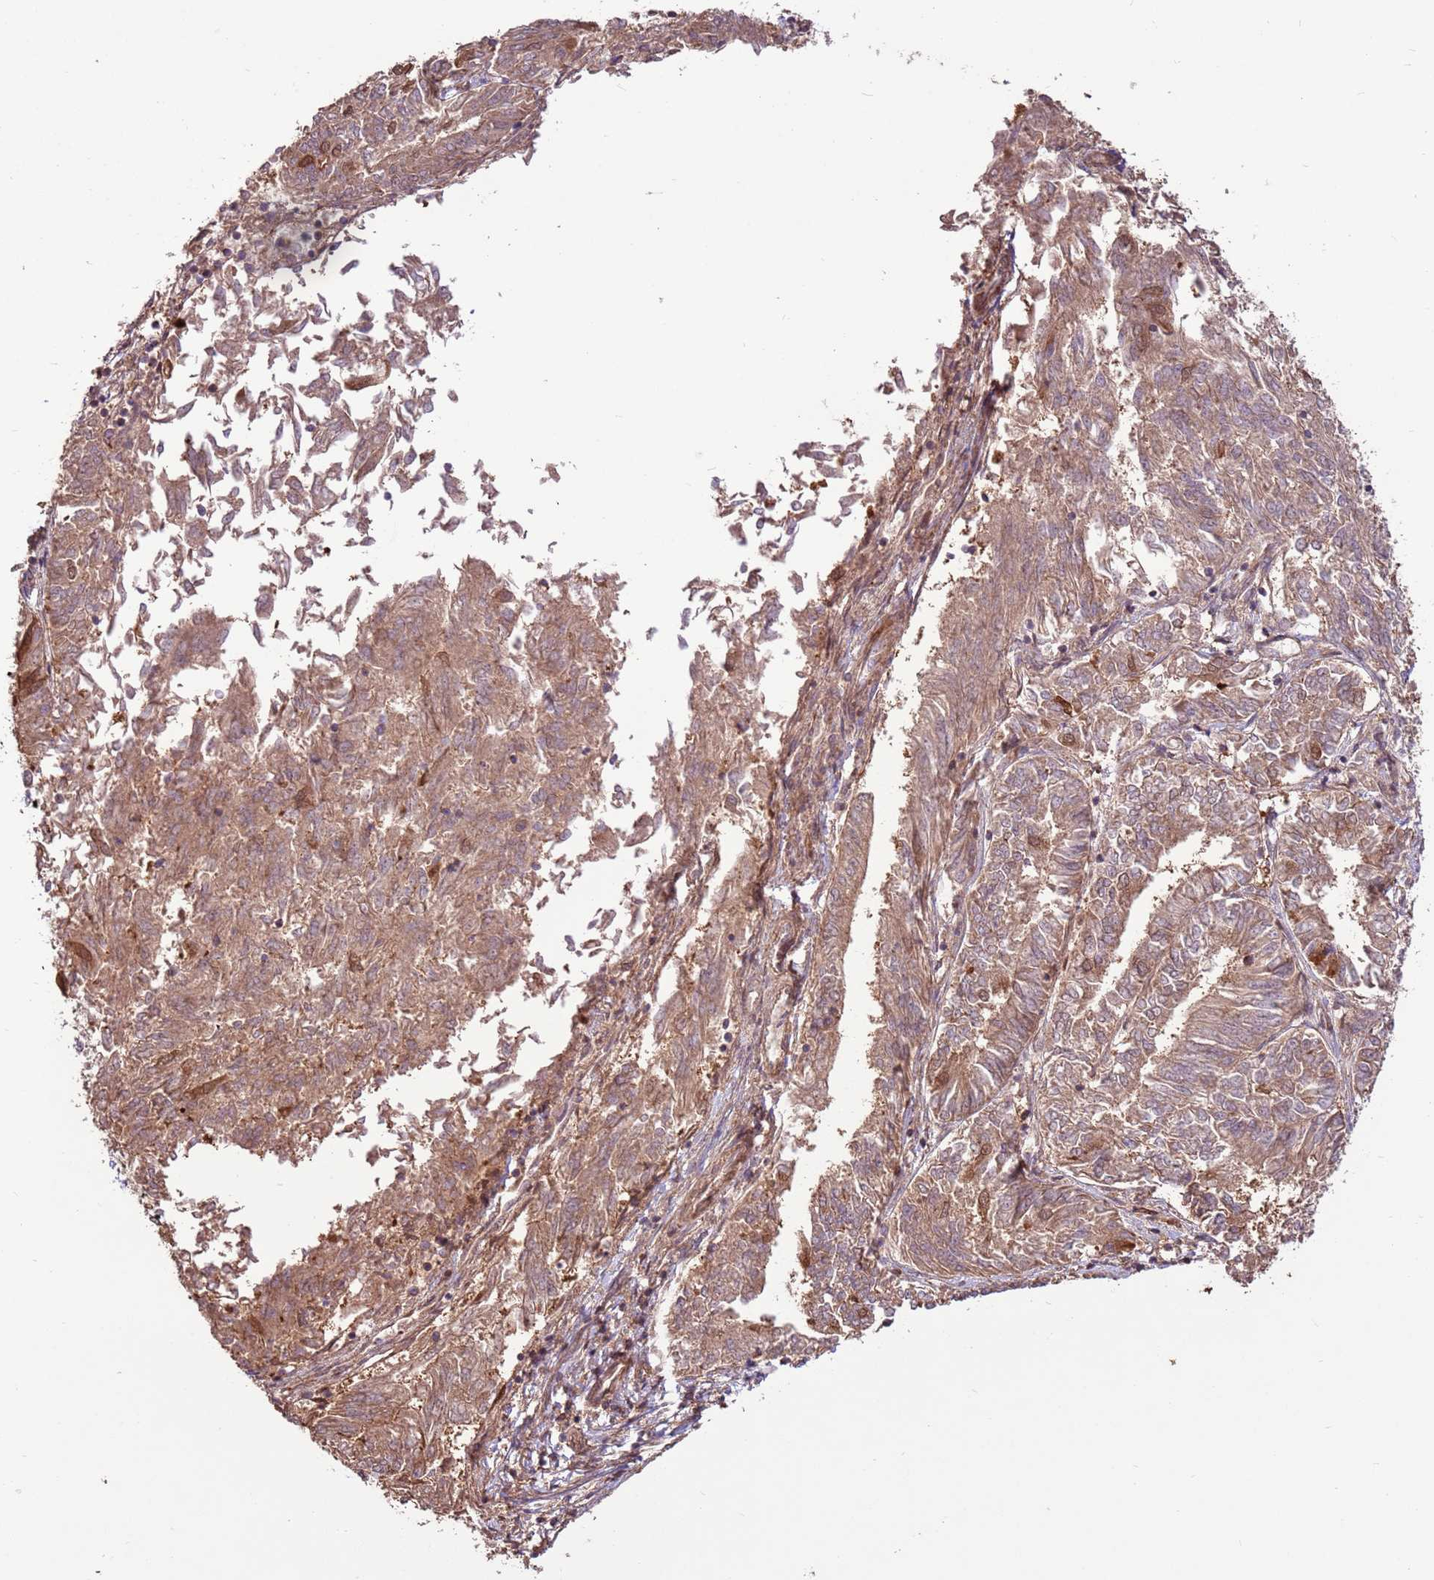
{"staining": {"intensity": "moderate", "quantity": ">75%", "location": "cytoplasmic/membranous"}, "tissue": "endometrial cancer", "cell_type": "Tumor cells", "image_type": "cancer", "snomed": [{"axis": "morphology", "description": "Adenocarcinoma, NOS"}, {"axis": "topography", "description": "Endometrium"}], "caption": "Immunohistochemistry (IHC) of endometrial cancer displays medium levels of moderate cytoplasmic/membranous positivity in about >75% of tumor cells.", "gene": "CCDC112", "patient": {"sex": "female", "age": 58}}